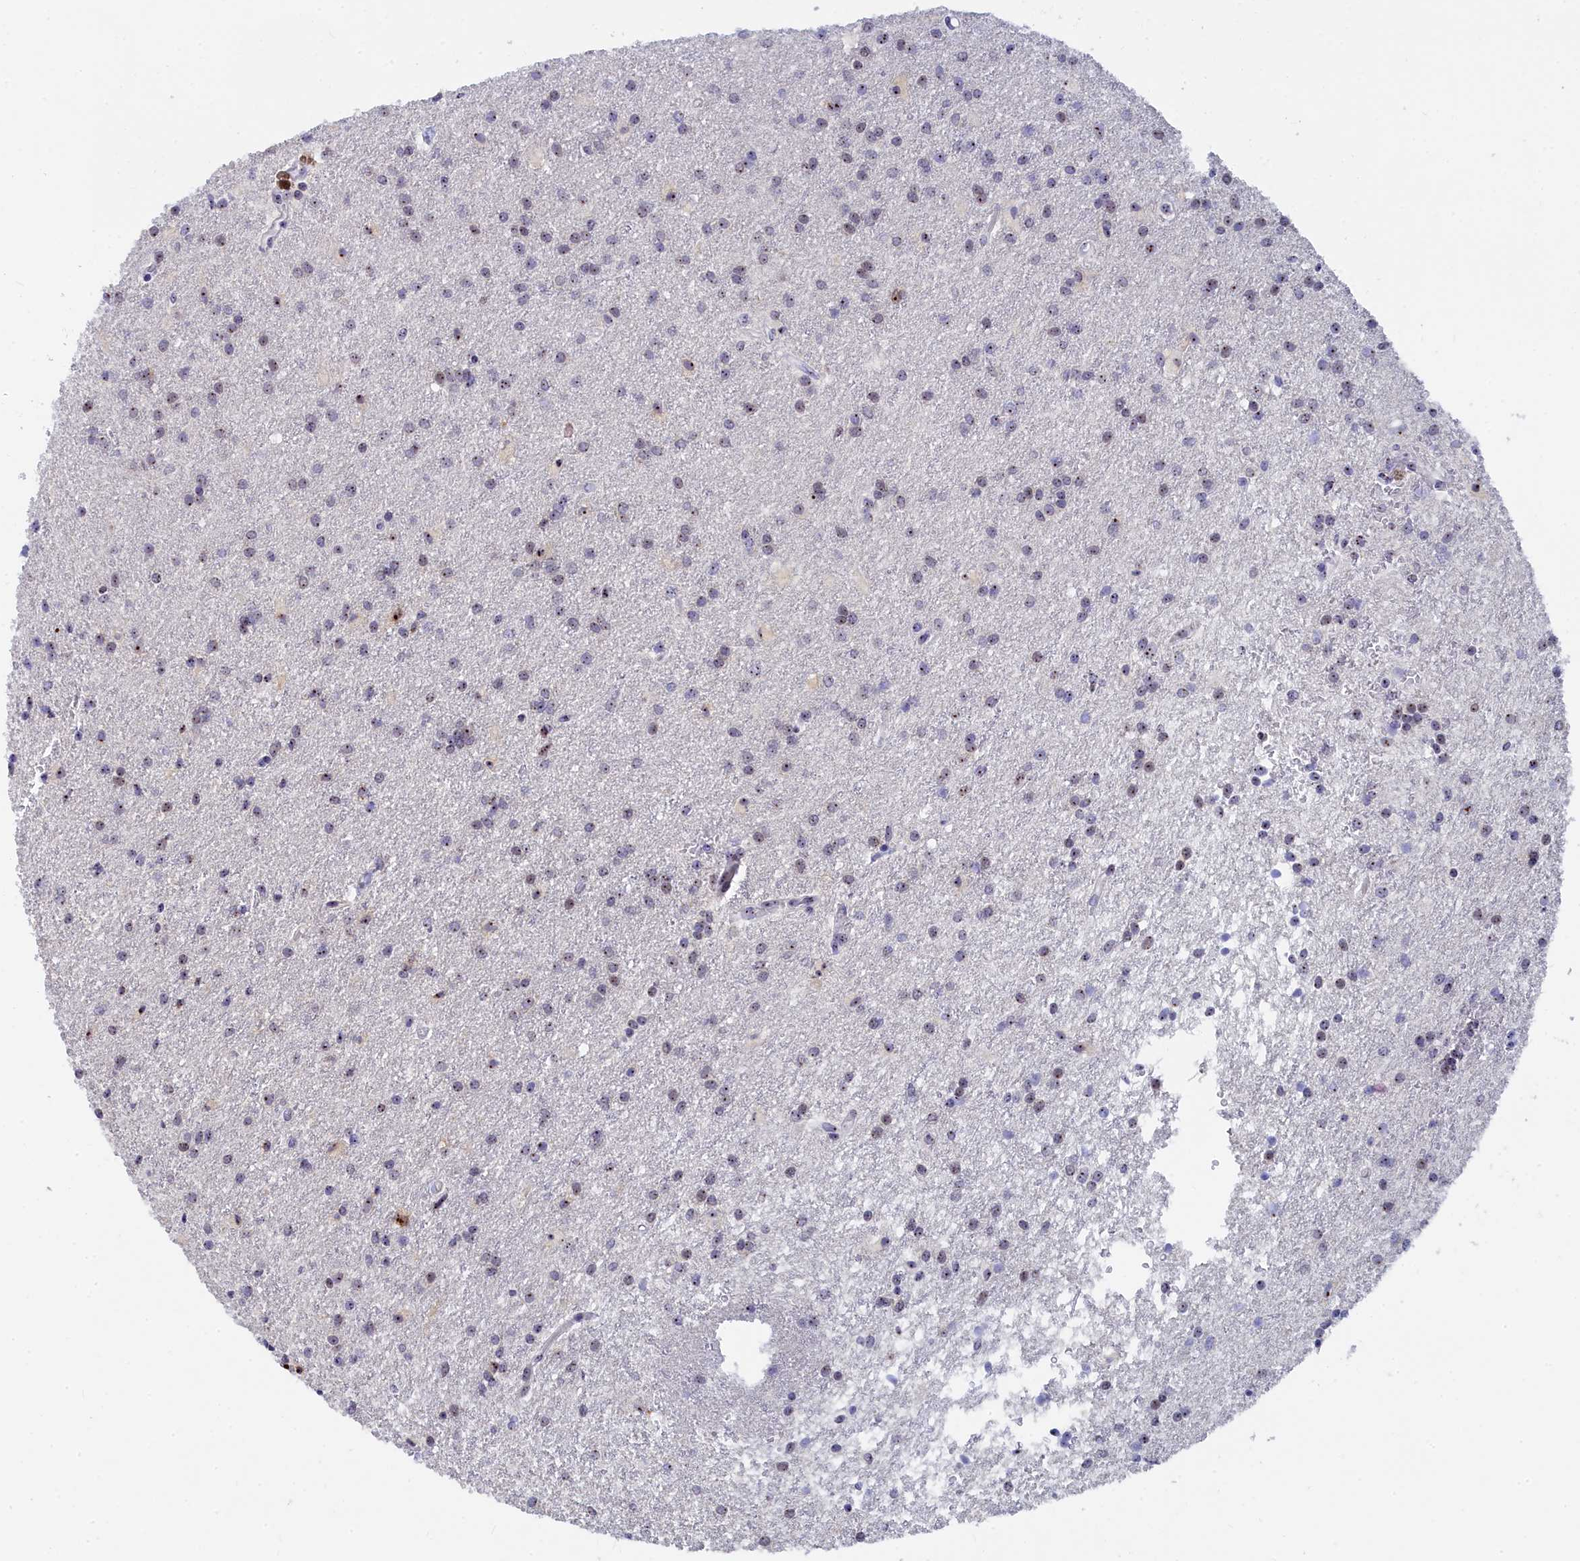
{"staining": {"intensity": "moderate", "quantity": "<25%", "location": "nuclear"}, "tissue": "glioma", "cell_type": "Tumor cells", "image_type": "cancer", "snomed": [{"axis": "morphology", "description": "Glioma, malignant, High grade"}, {"axis": "topography", "description": "Brain"}], "caption": "Immunohistochemistry (IHC) of human glioma reveals low levels of moderate nuclear positivity in about <25% of tumor cells.", "gene": "RSL1D1", "patient": {"sex": "female", "age": 50}}